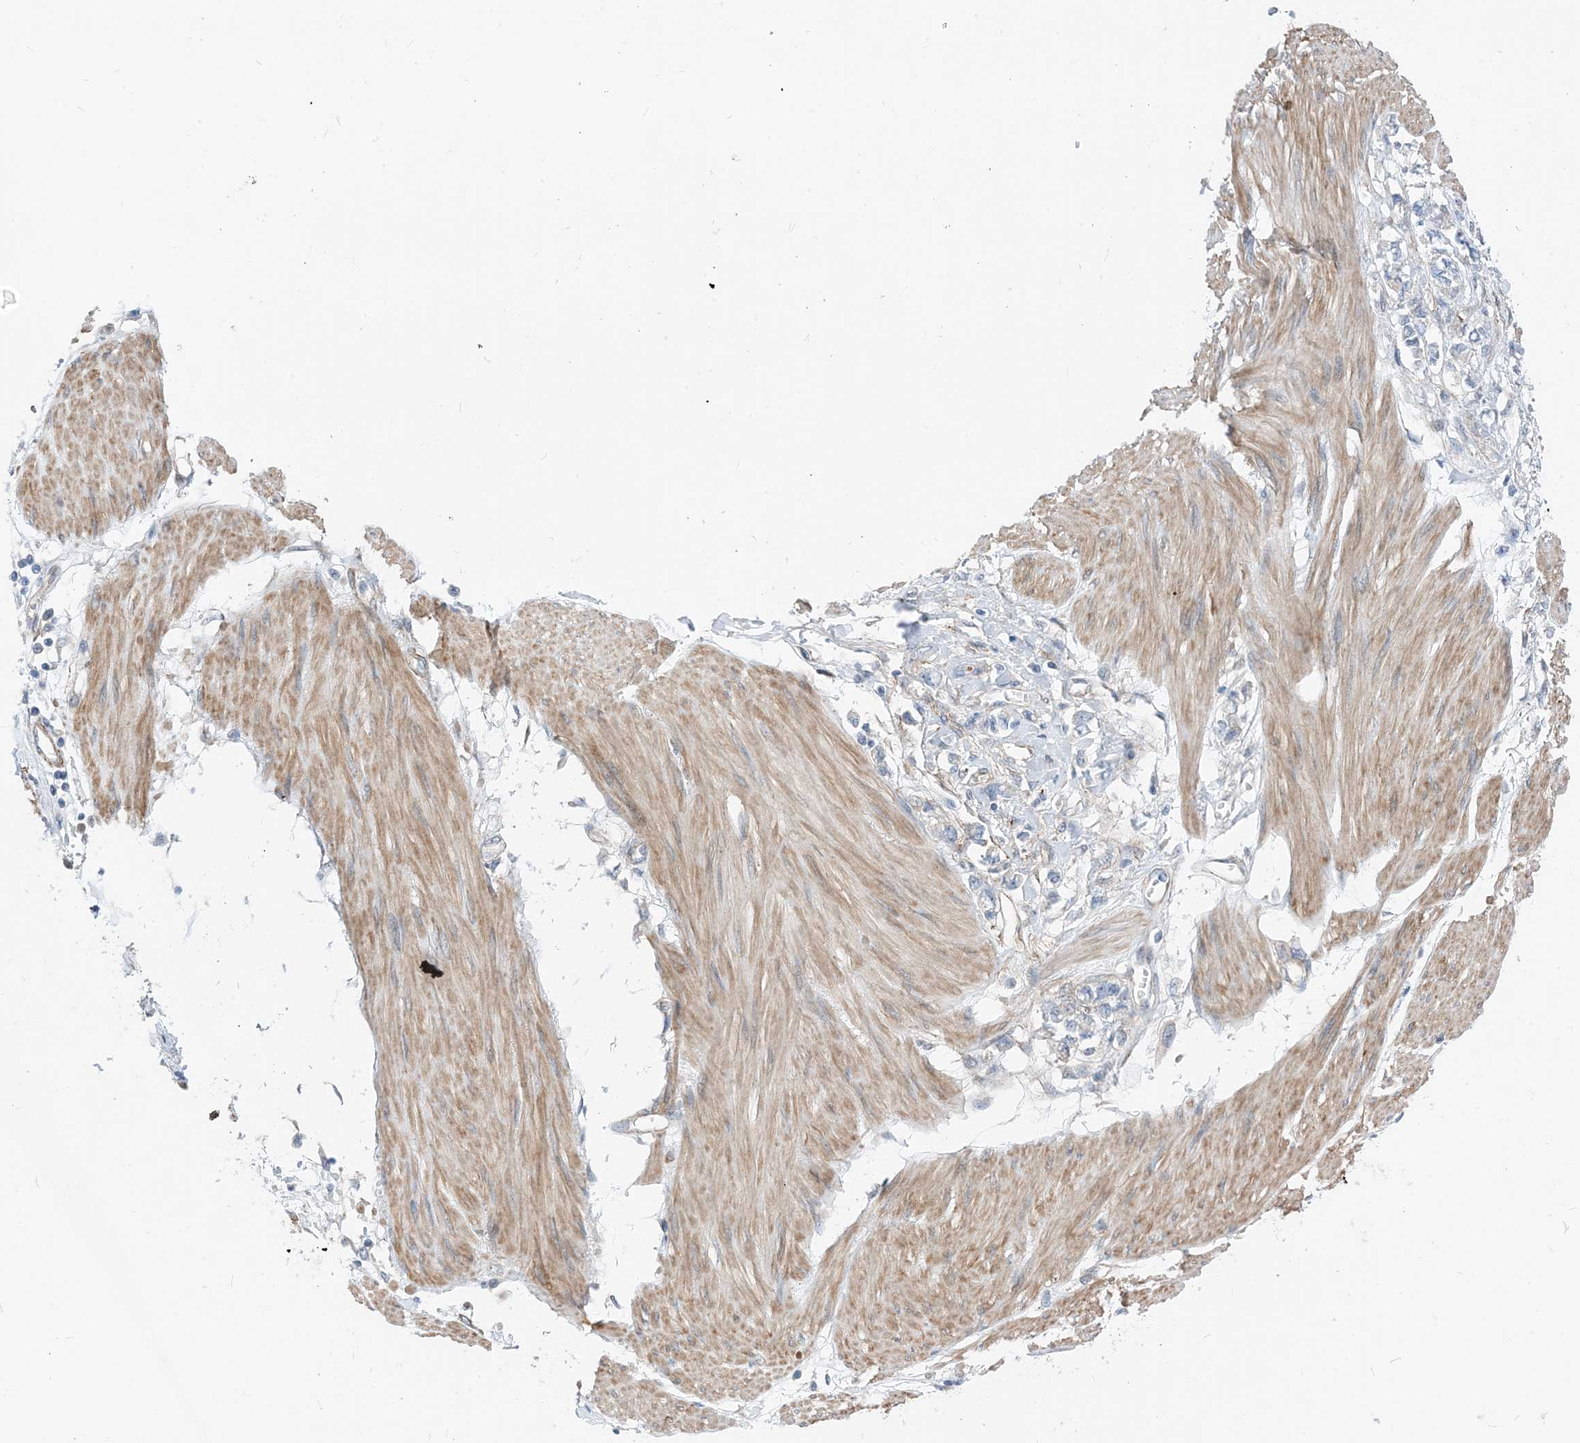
{"staining": {"intensity": "negative", "quantity": "none", "location": "none"}, "tissue": "stomach cancer", "cell_type": "Tumor cells", "image_type": "cancer", "snomed": [{"axis": "morphology", "description": "Adenocarcinoma, NOS"}, {"axis": "topography", "description": "Stomach"}], "caption": "Immunohistochemistry of adenocarcinoma (stomach) shows no expression in tumor cells.", "gene": "PLEKHA3", "patient": {"sex": "female", "age": 76}}